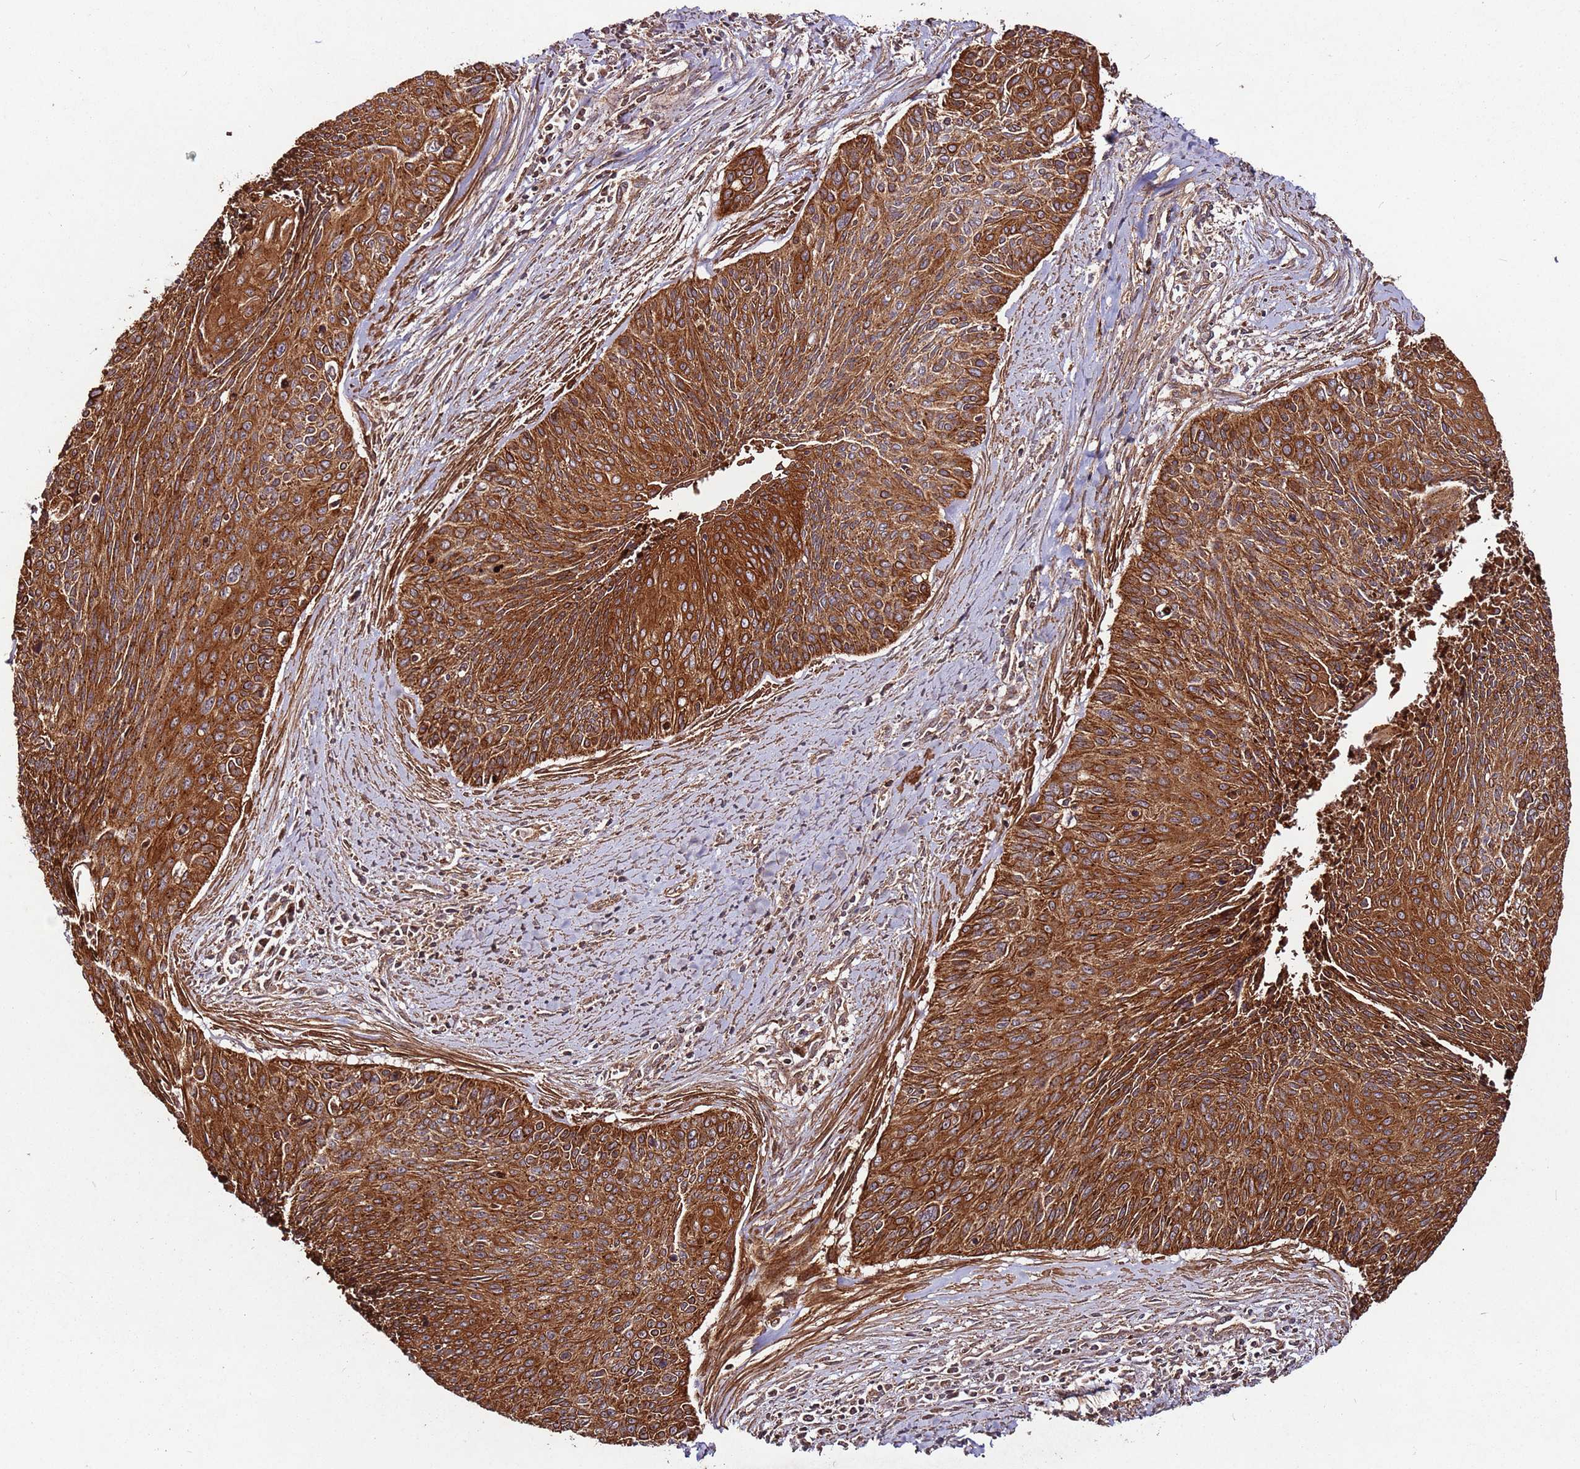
{"staining": {"intensity": "strong", "quantity": ">75%", "location": "cytoplasmic/membranous"}, "tissue": "cervical cancer", "cell_type": "Tumor cells", "image_type": "cancer", "snomed": [{"axis": "morphology", "description": "Squamous cell carcinoma, NOS"}, {"axis": "topography", "description": "Cervix"}], "caption": "IHC (DAB (3,3'-diaminobenzidine)) staining of squamous cell carcinoma (cervical) shows strong cytoplasmic/membranous protein expression in about >75% of tumor cells.", "gene": "FAM186A", "patient": {"sex": "female", "age": 55}}